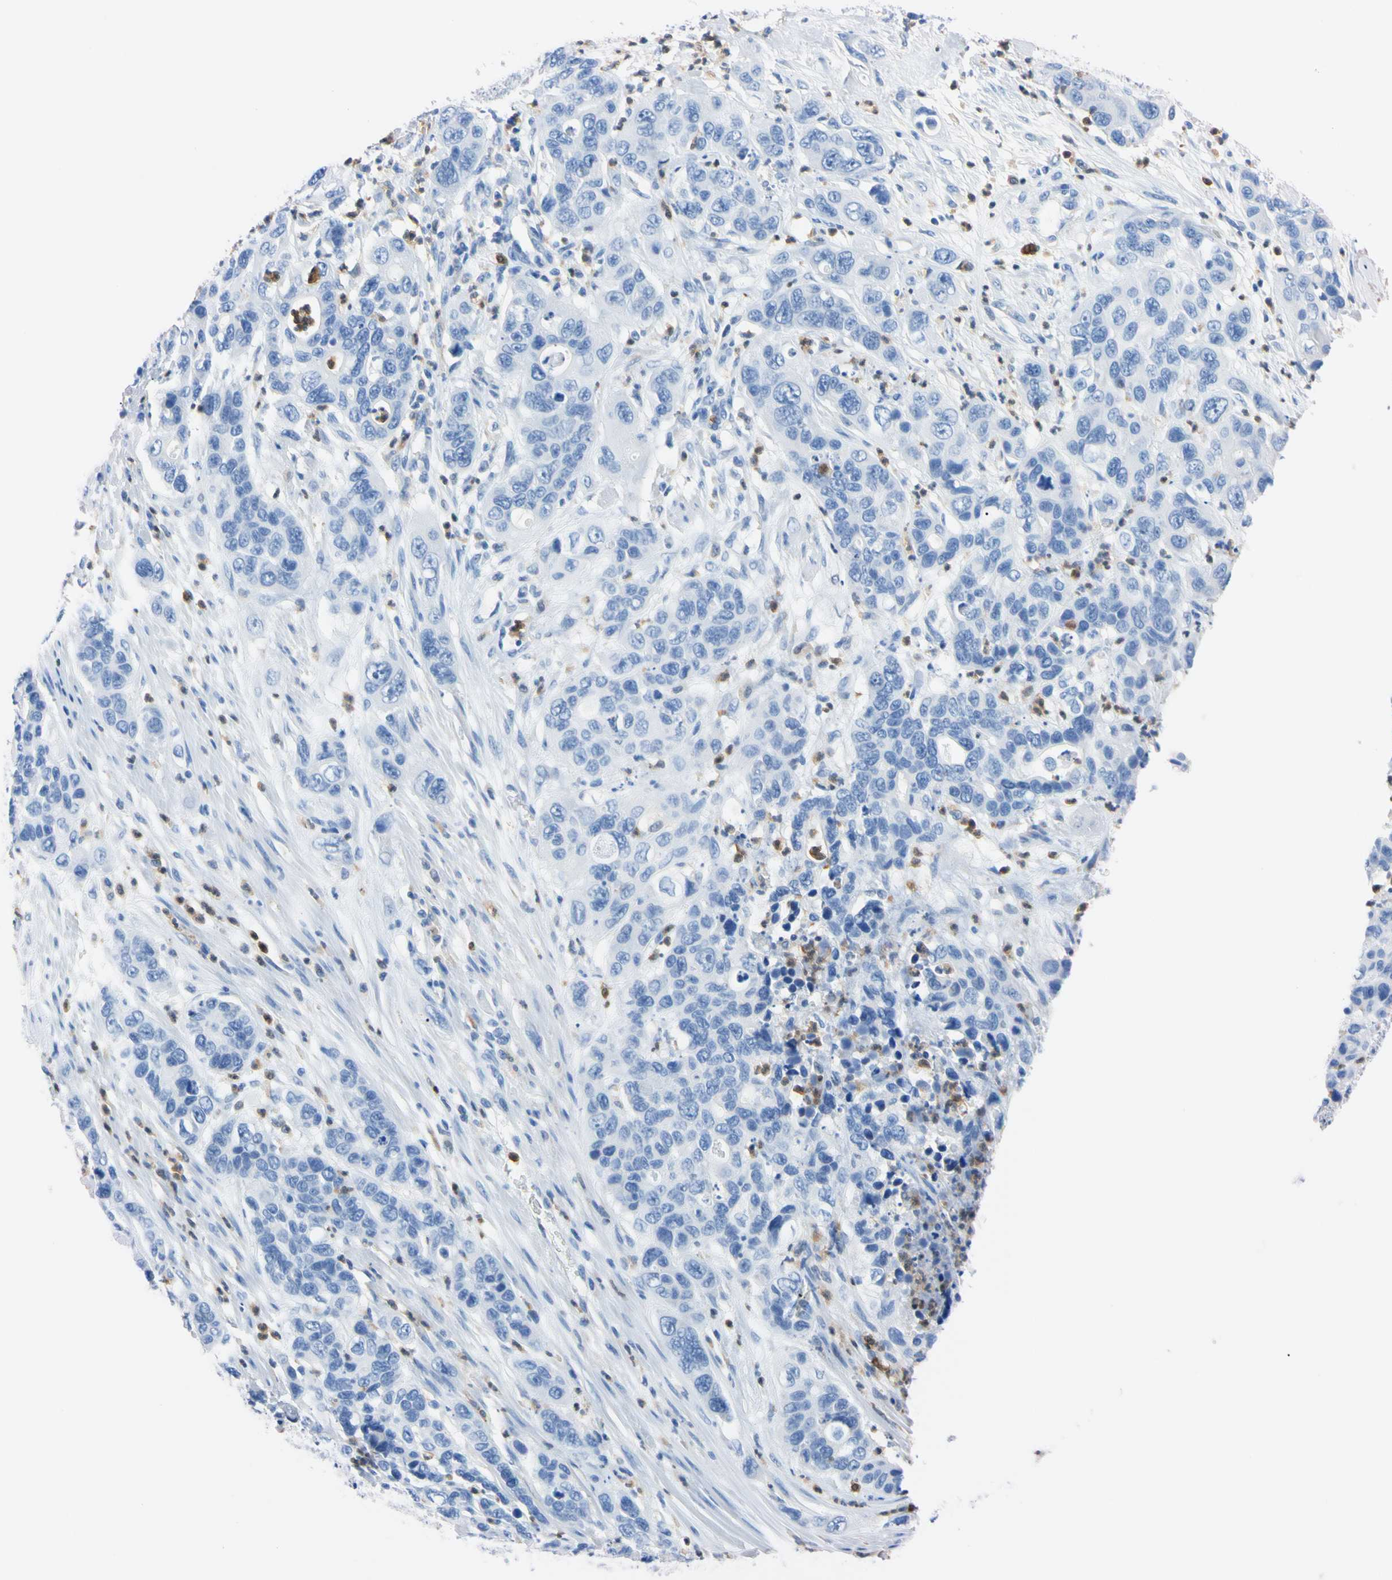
{"staining": {"intensity": "negative", "quantity": "none", "location": "none"}, "tissue": "pancreatic cancer", "cell_type": "Tumor cells", "image_type": "cancer", "snomed": [{"axis": "morphology", "description": "Adenocarcinoma, NOS"}, {"axis": "topography", "description": "Pancreas"}], "caption": "Tumor cells show no significant positivity in pancreatic cancer.", "gene": "NCF4", "patient": {"sex": "female", "age": 71}}